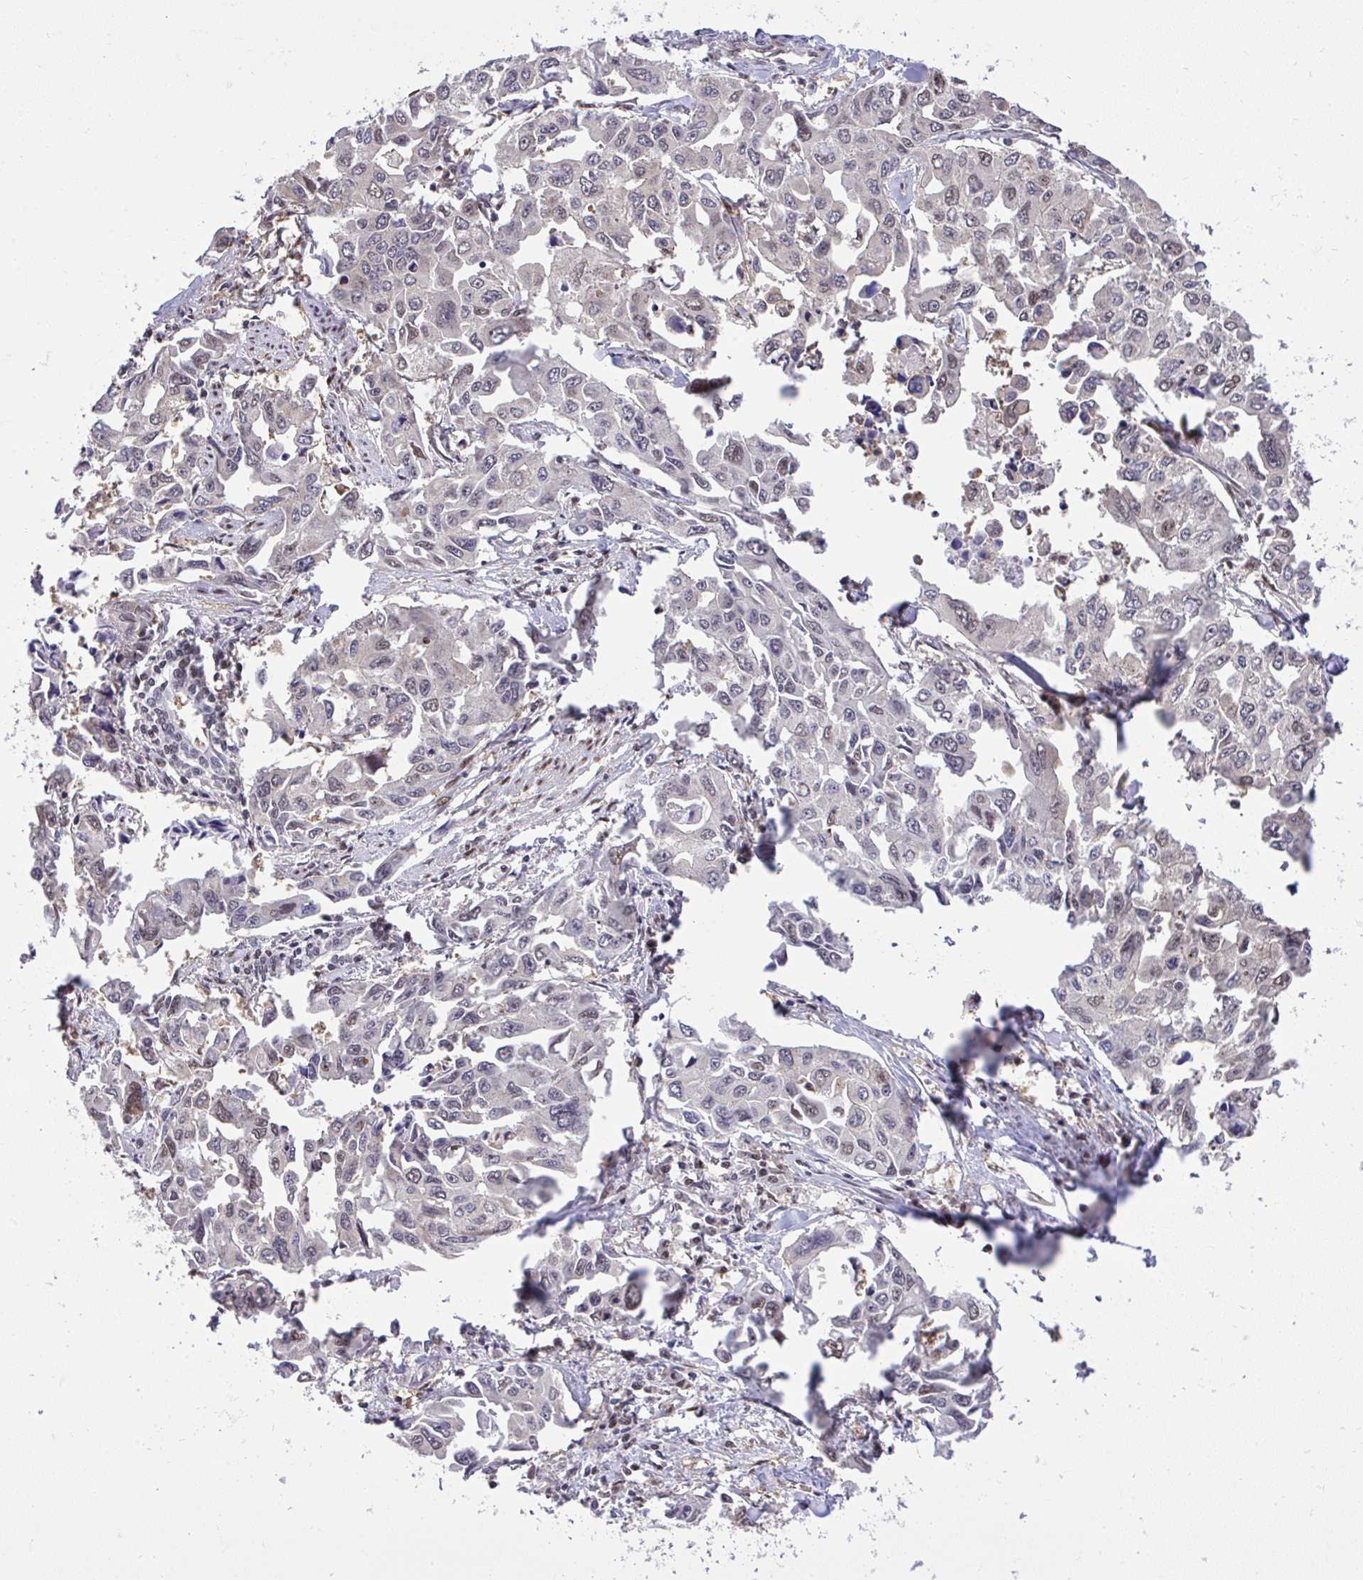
{"staining": {"intensity": "weak", "quantity": "<25%", "location": "nuclear"}, "tissue": "lung cancer", "cell_type": "Tumor cells", "image_type": "cancer", "snomed": [{"axis": "morphology", "description": "Adenocarcinoma, NOS"}, {"axis": "topography", "description": "Lung"}], "caption": "An immunohistochemistry histopathology image of lung cancer is shown. There is no staining in tumor cells of lung cancer.", "gene": "GLIS3", "patient": {"sex": "male", "age": 64}}